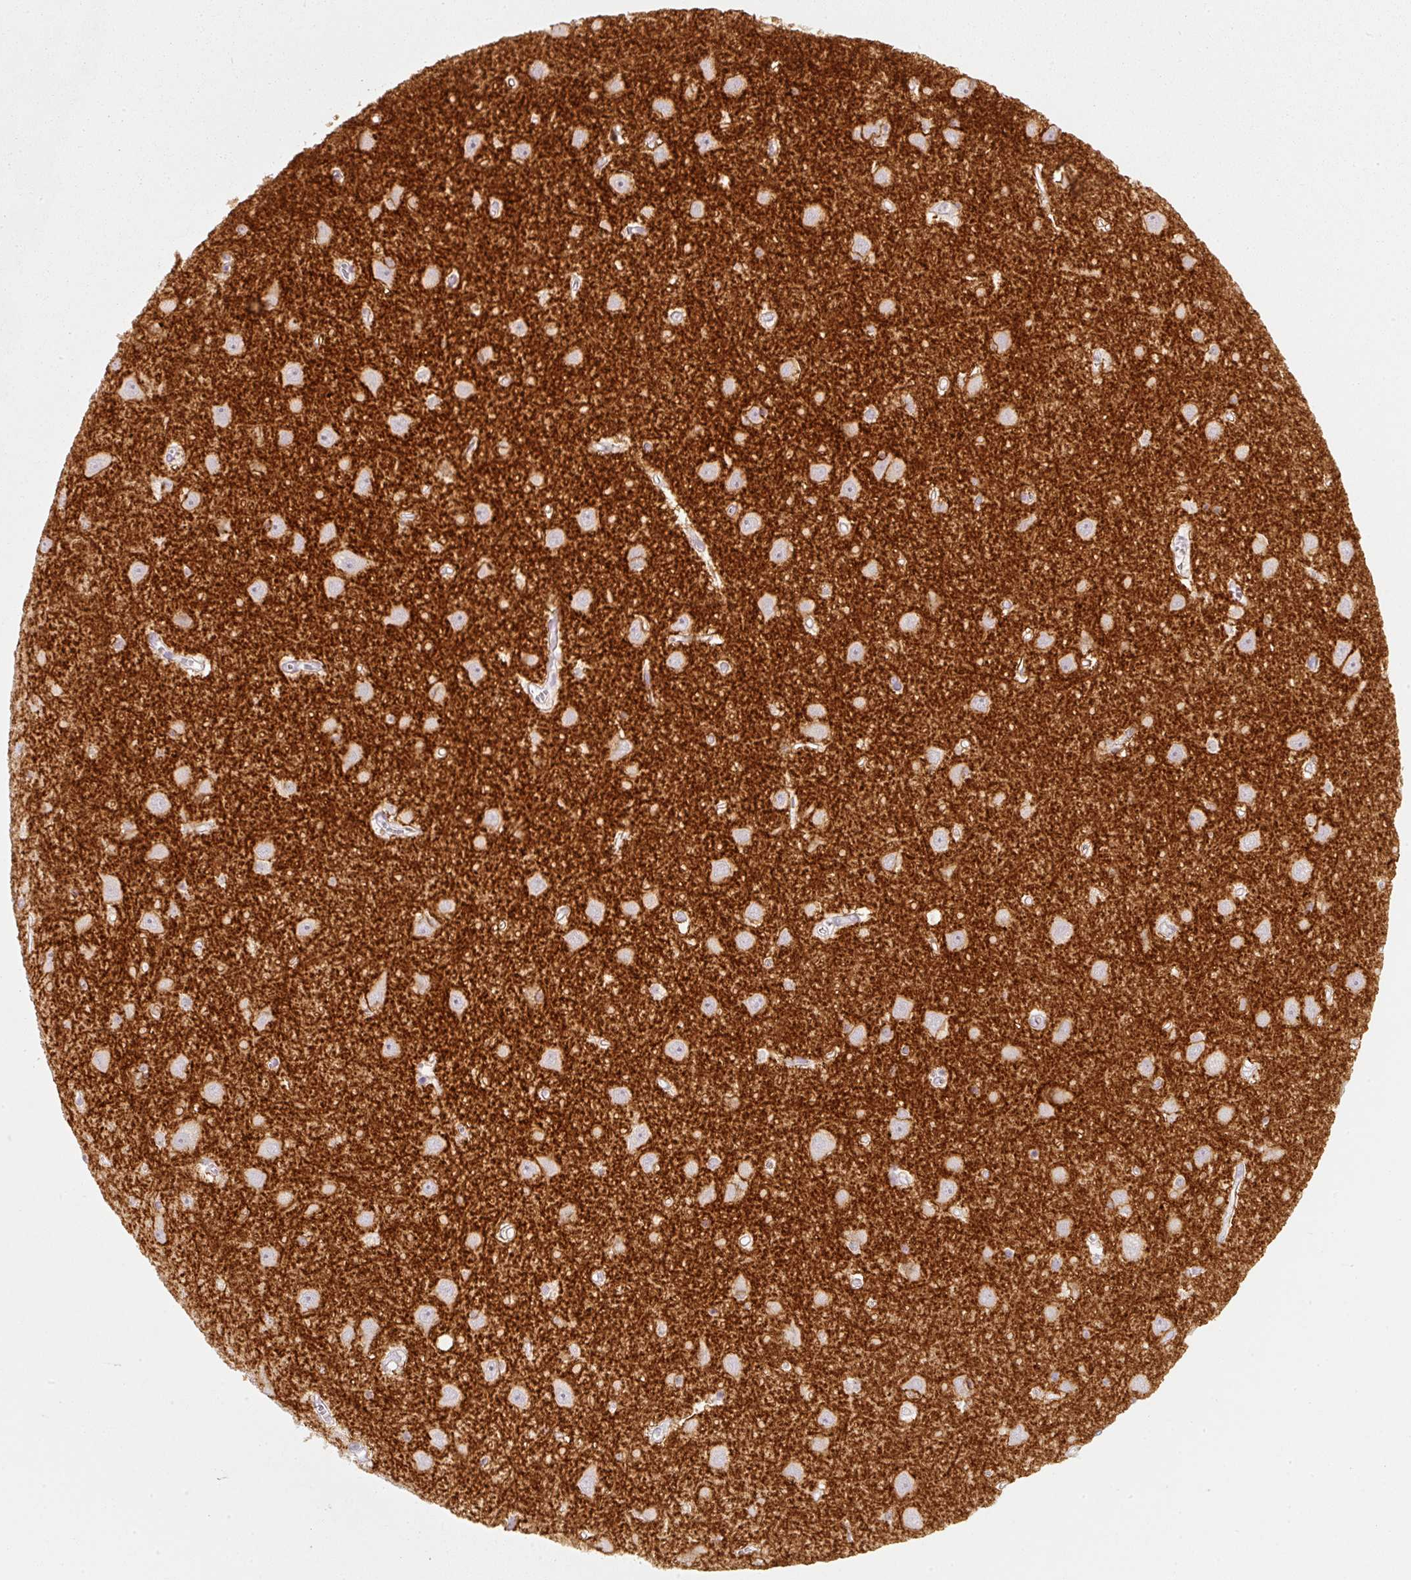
{"staining": {"intensity": "negative", "quantity": "none", "location": "none"}, "tissue": "hippocampus", "cell_type": "Glial cells", "image_type": "normal", "snomed": [{"axis": "morphology", "description": "Normal tissue, NOS"}, {"axis": "topography", "description": "Hippocampus"}], "caption": "DAB immunohistochemical staining of benign human hippocampus displays no significant staining in glial cells.", "gene": "STEAP1", "patient": {"sex": "female", "age": 64}}